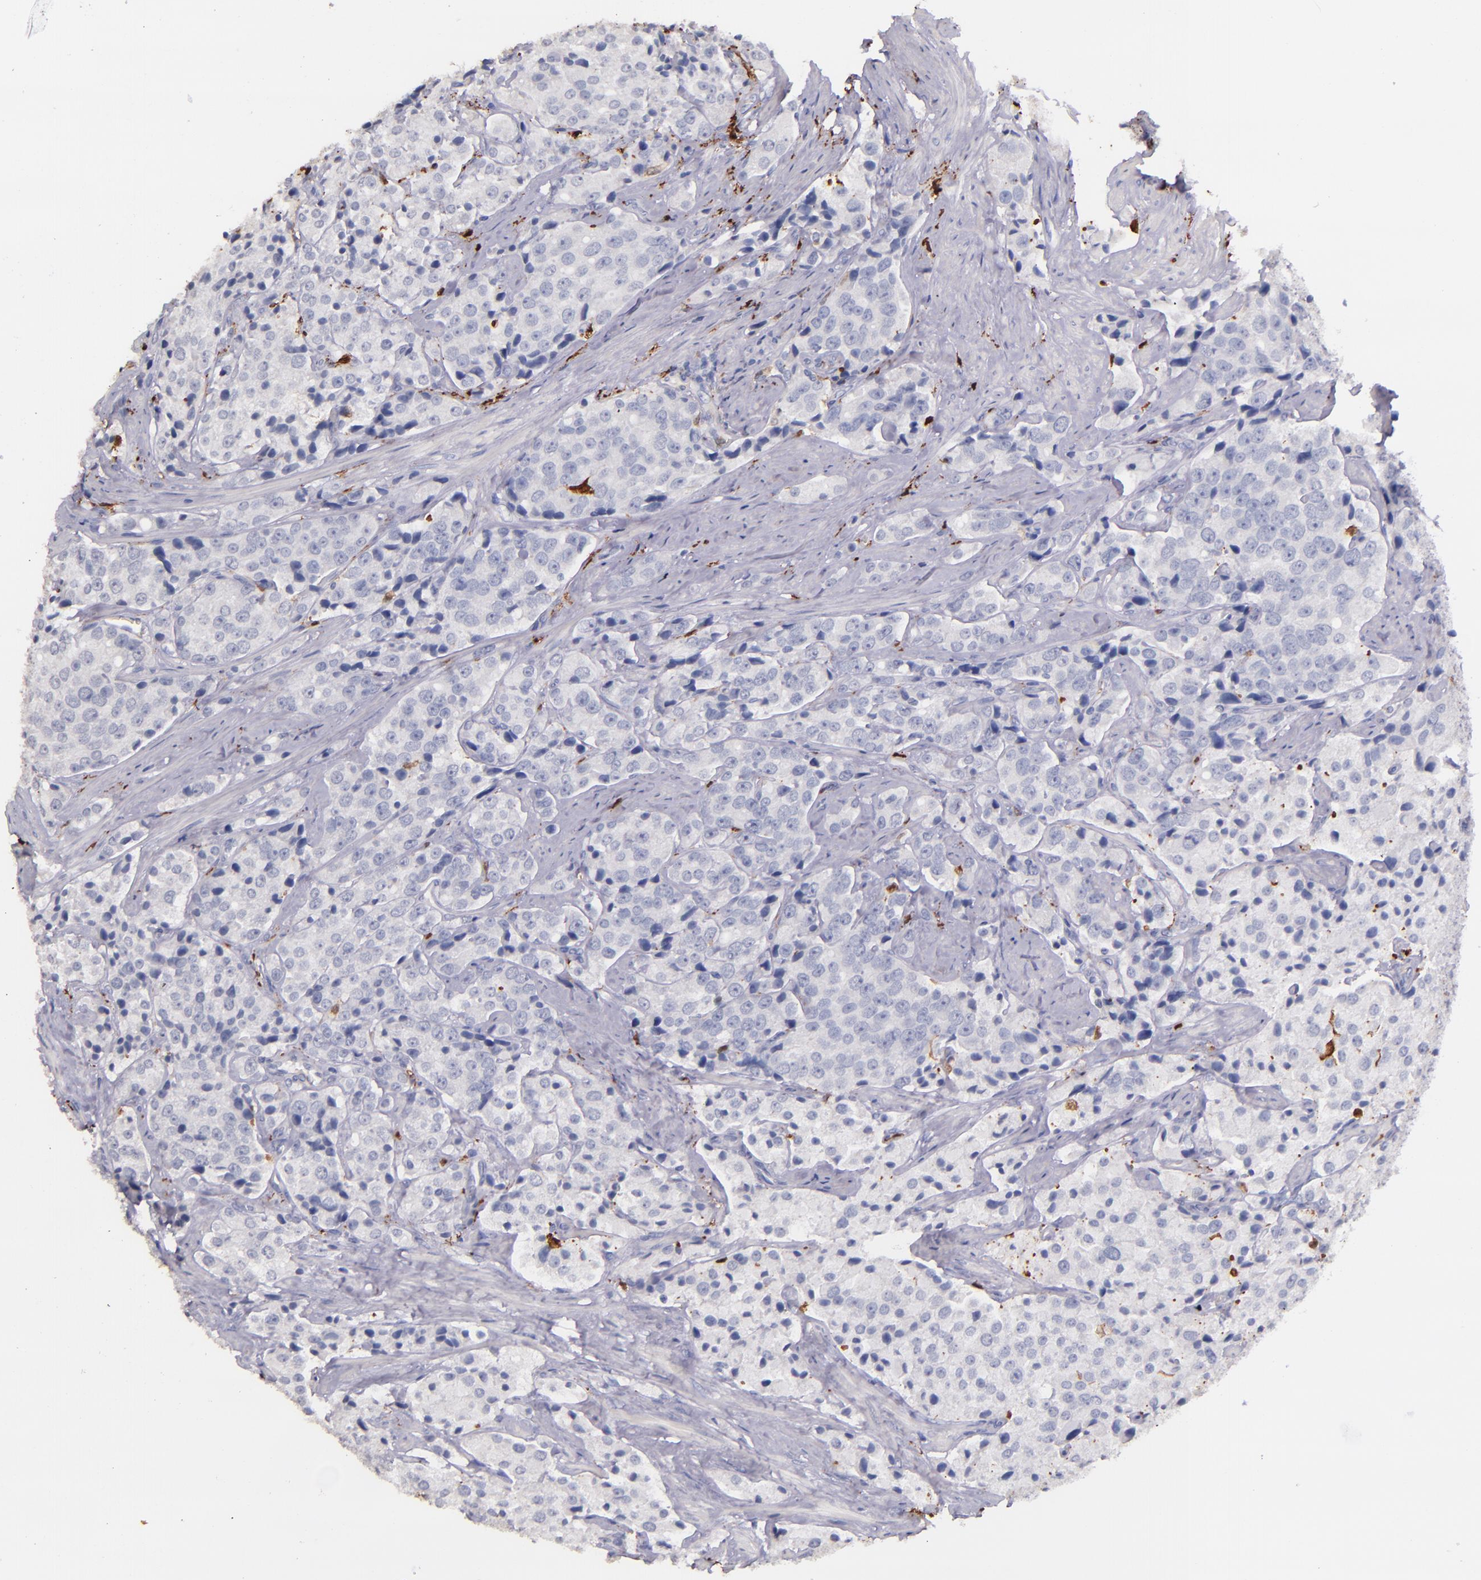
{"staining": {"intensity": "negative", "quantity": "none", "location": "none"}, "tissue": "prostate cancer", "cell_type": "Tumor cells", "image_type": "cancer", "snomed": [{"axis": "morphology", "description": "Adenocarcinoma, Medium grade"}, {"axis": "topography", "description": "Prostate"}], "caption": "Tumor cells are negative for brown protein staining in prostate cancer.", "gene": "F13A1", "patient": {"sex": "male", "age": 70}}